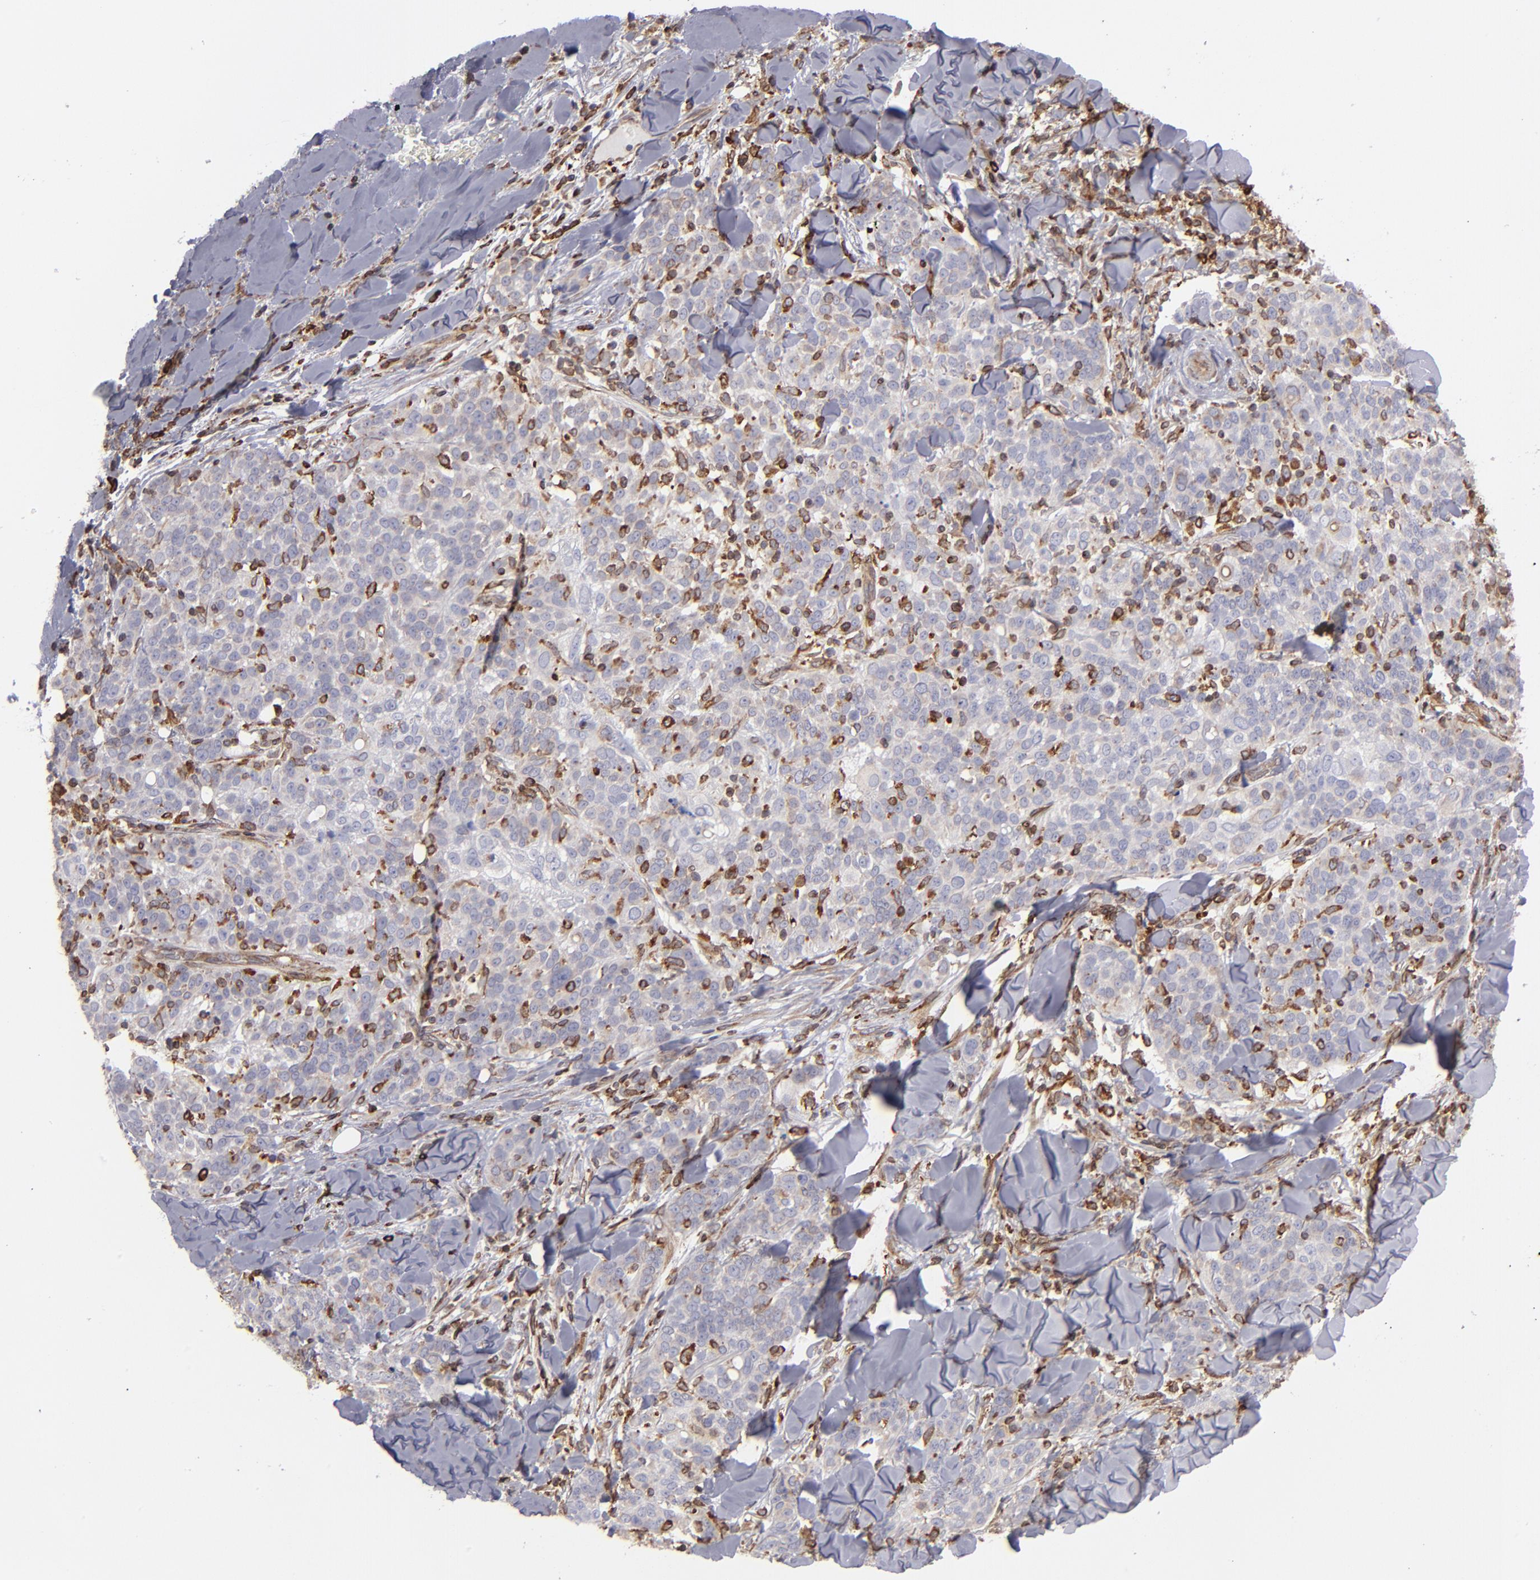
{"staining": {"intensity": "weak", "quantity": ">75%", "location": "cytoplasmic/membranous"}, "tissue": "skin cancer", "cell_type": "Tumor cells", "image_type": "cancer", "snomed": [{"axis": "morphology", "description": "Normal tissue, NOS"}, {"axis": "morphology", "description": "Squamous cell carcinoma, NOS"}, {"axis": "topography", "description": "Skin"}], "caption": "The histopathology image displays staining of squamous cell carcinoma (skin), revealing weak cytoplasmic/membranous protein positivity (brown color) within tumor cells.", "gene": "TMX1", "patient": {"sex": "female", "age": 83}}